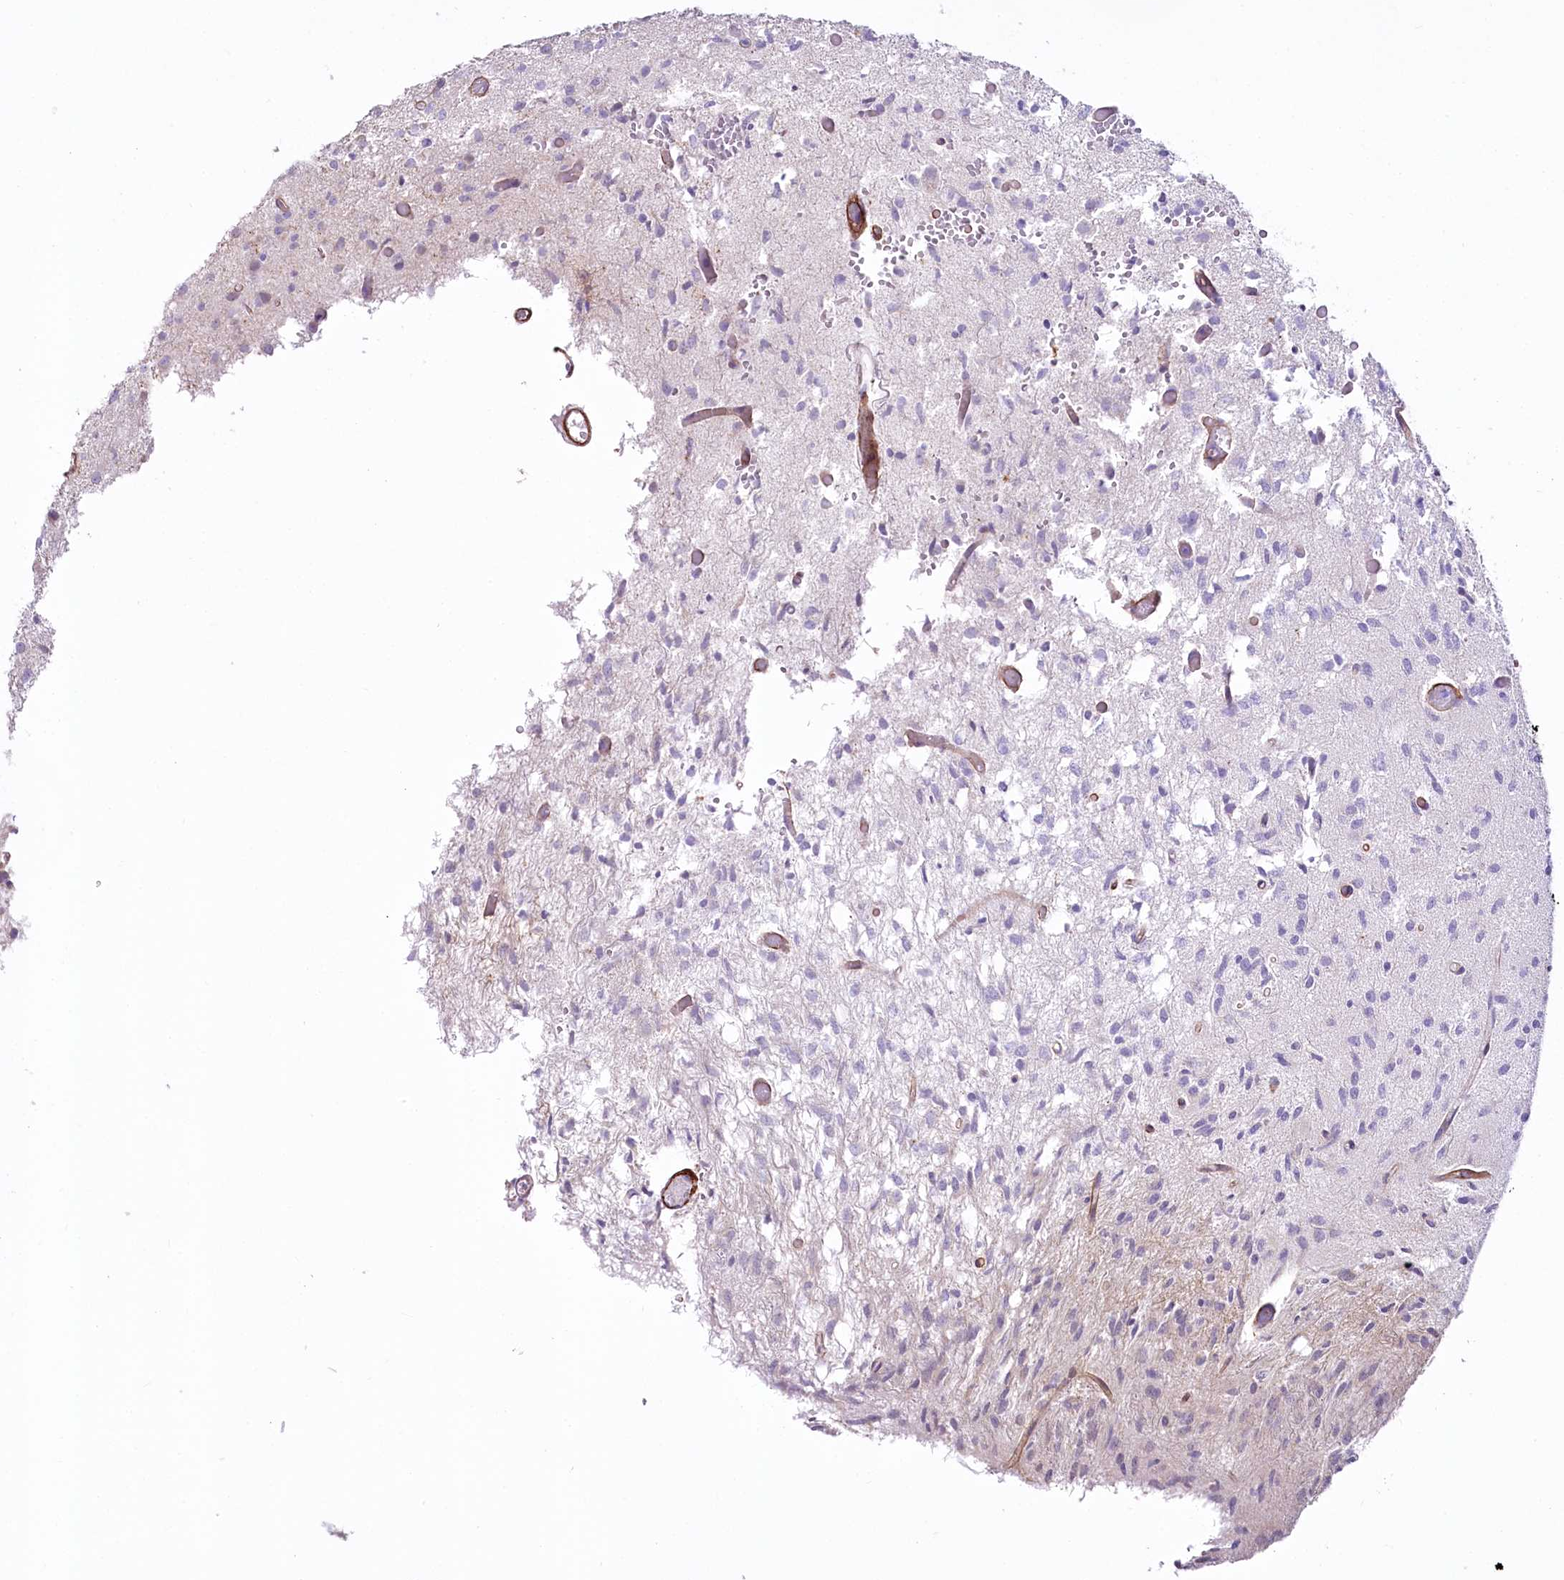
{"staining": {"intensity": "negative", "quantity": "none", "location": "none"}, "tissue": "glioma", "cell_type": "Tumor cells", "image_type": "cancer", "snomed": [{"axis": "morphology", "description": "Glioma, malignant, High grade"}, {"axis": "topography", "description": "Brain"}], "caption": "Malignant high-grade glioma was stained to show a protein in brown. There is no significant staining in tumor cells. The staining is performed using DAB brown chromogen with nuclei counter-stained in using hematoxylin.", "gene": "SYNPO2", "patient": {"sex": "female", "age": 59}}